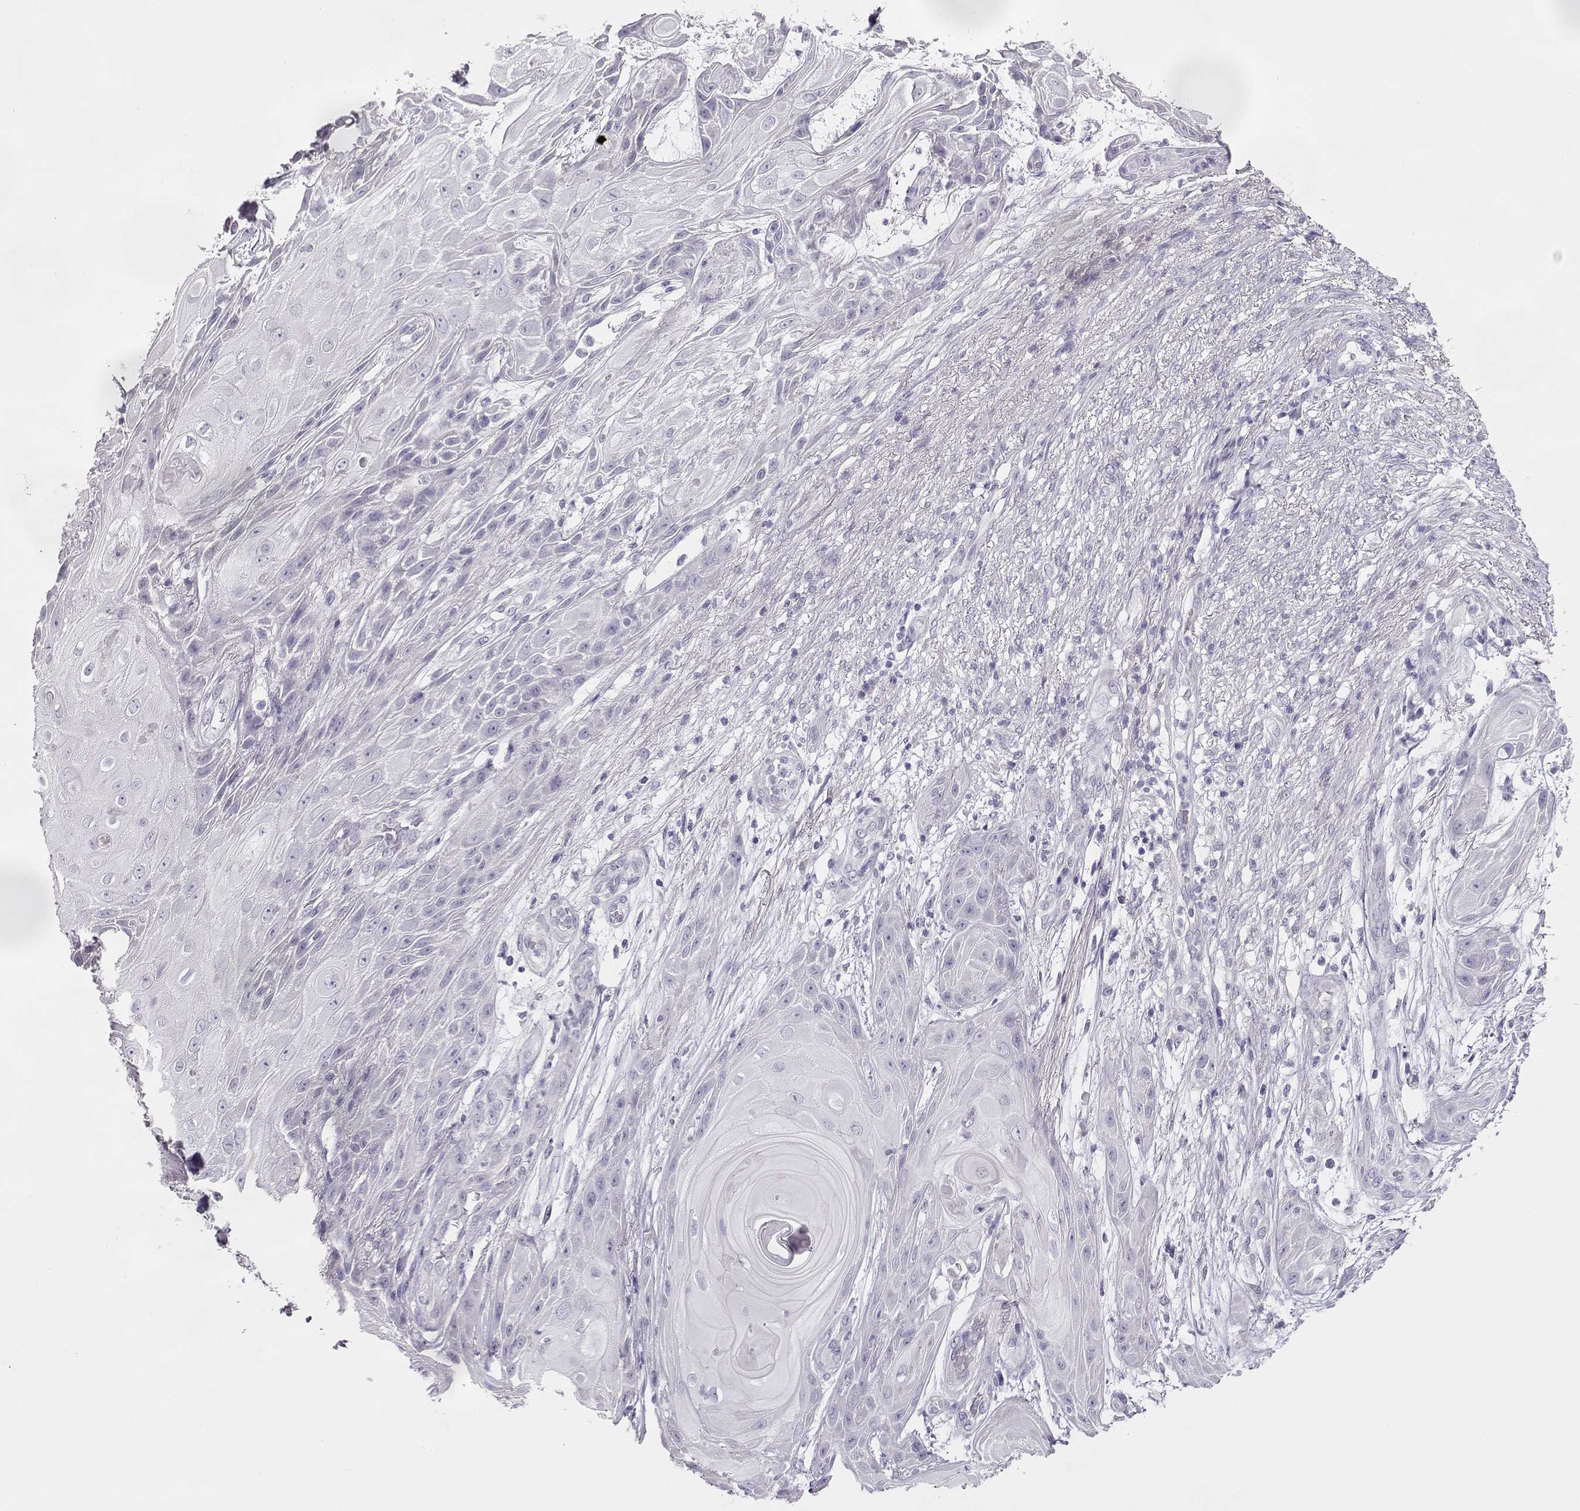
{"staining": {"intensity": "negative", "quantity": "none", "location": "none"}, "tissue": "skin cancer", "cell_type": "Tumor cells", "image_type": "cancer", "snomed": [{"axis": "morphology", "description": "Squamous cell carcinoma, NOS"}, {"axis": "topography", "description": "Skin"}], "caption": "The immunohistochemistry (IHC) photomicrograph has no significant positivity in tumor cells of skin squamous cell carcinoma tissue.", "gene": "GLIPR1L2", "patient": {"sex": "male", "age": 62}}